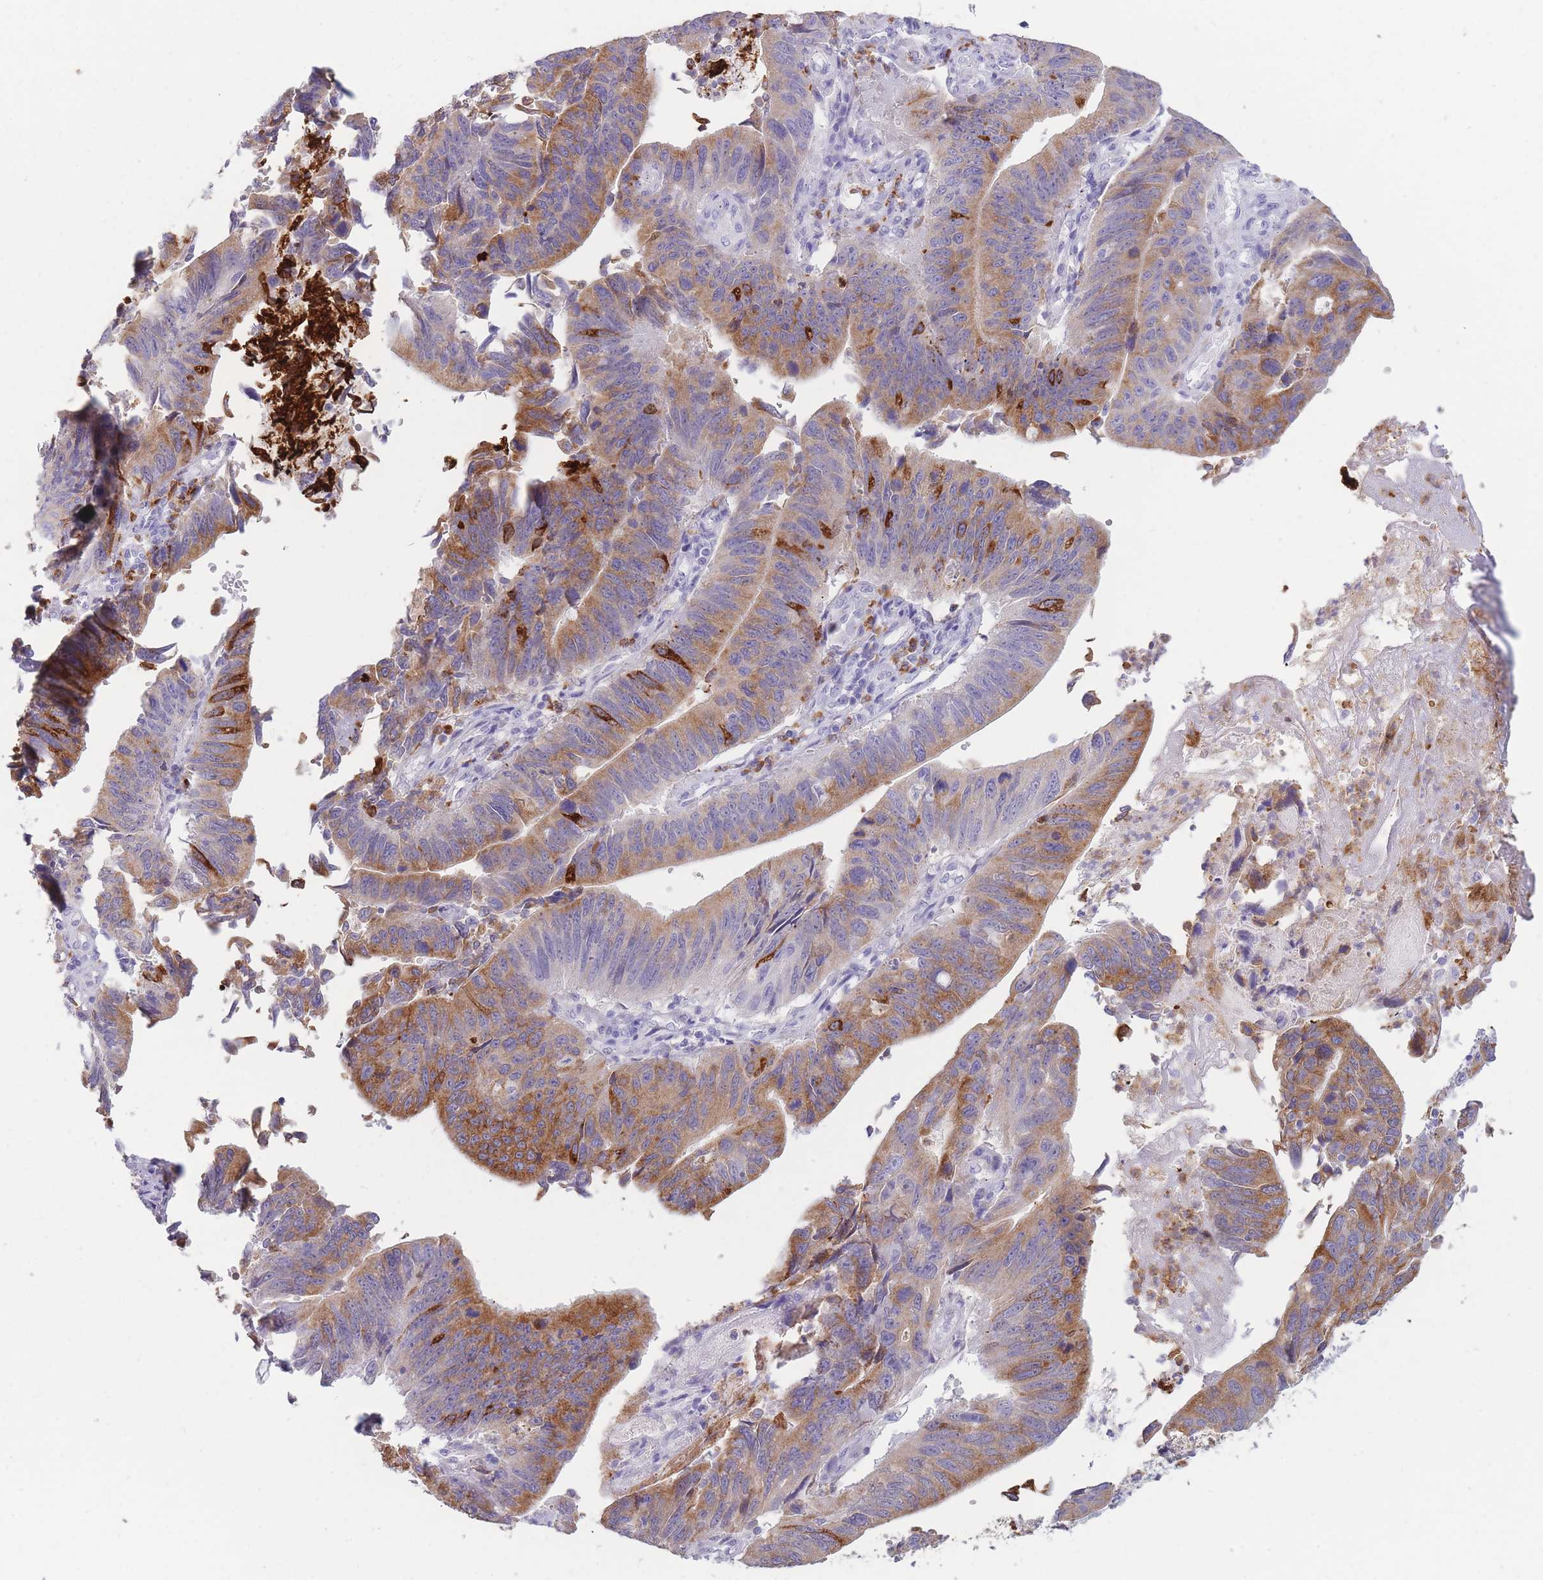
{"staining": {"intensity": "strong", "quantity": "25%-75%", "location": "cytoplasmic/membranous"}, "tissue": "stomach cancer", "cell_type": "Tumor cells", "image_type": "cancer", "snomed": [{"axis": "morphology", "description": "Adenocarcinoma, NOS"}, {"axis": "topography", "description": "Stomach"}], "caption": "Stomach adenocarcinoma was stained to show a protein in brown. There is high levels of strong cytoplasmic/membranous expression in approximately 25%-75% of tumor cells.", "gene": "ZNF627", "patient": {"sex": "male", "age": 59}}